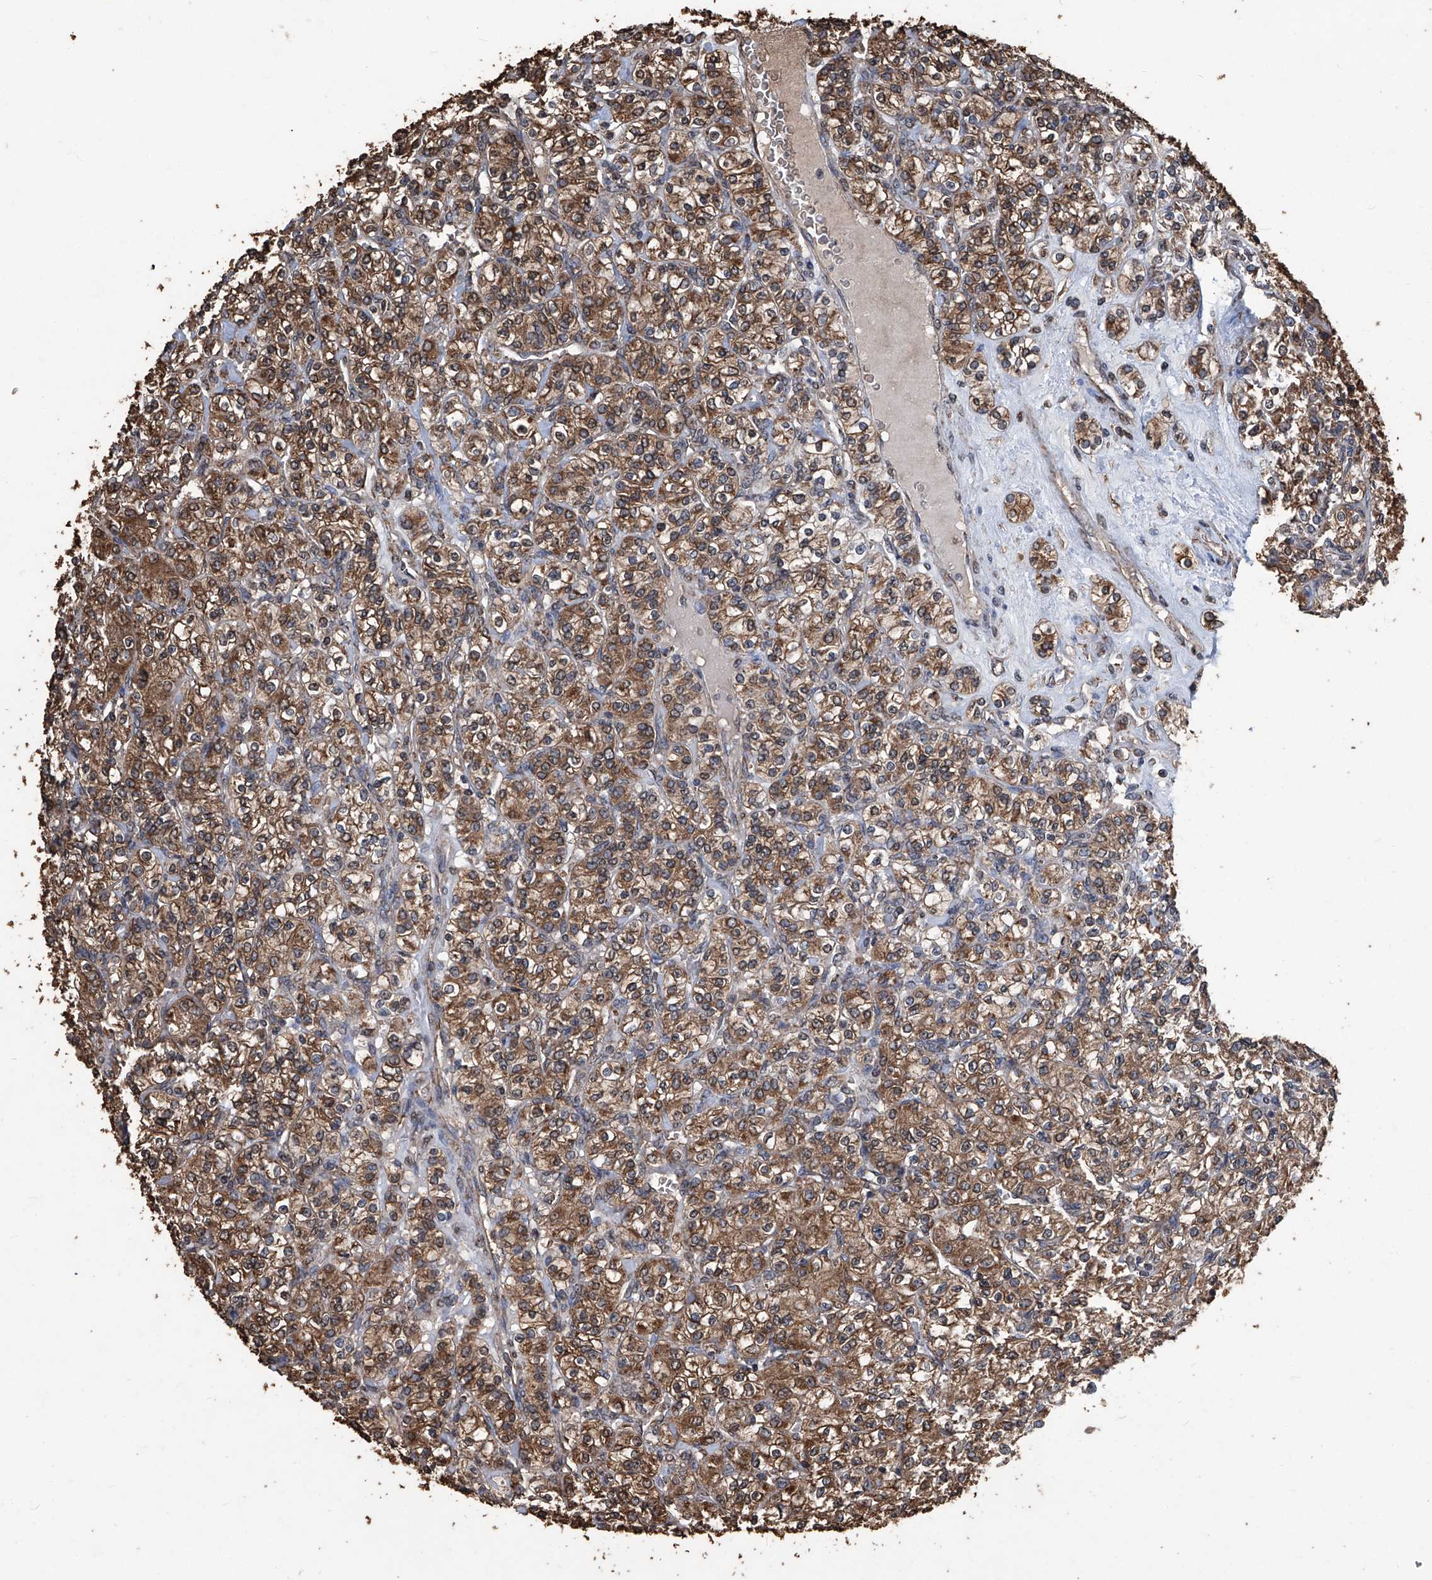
{"staining": {"intensity": "strong", "quantity": ">75%", "location": "cytoplasmic/membranous"}, "tissue": "renal cancer", "cell_type": "Tumor cells", "image_type": "cancer", "snomed": [{"axis": "morphology", "description": "Adenocarcinoma, NOS"}, {"axis": "topography", "description": "Kidney"}], "caption": "The immunohistochemical stain highlights strong cytoplasmic/membranous expression in tumor cells of renal cancer tissue.", "gene": "STARD7", "patient": {"sex": "male", "age": 77}}